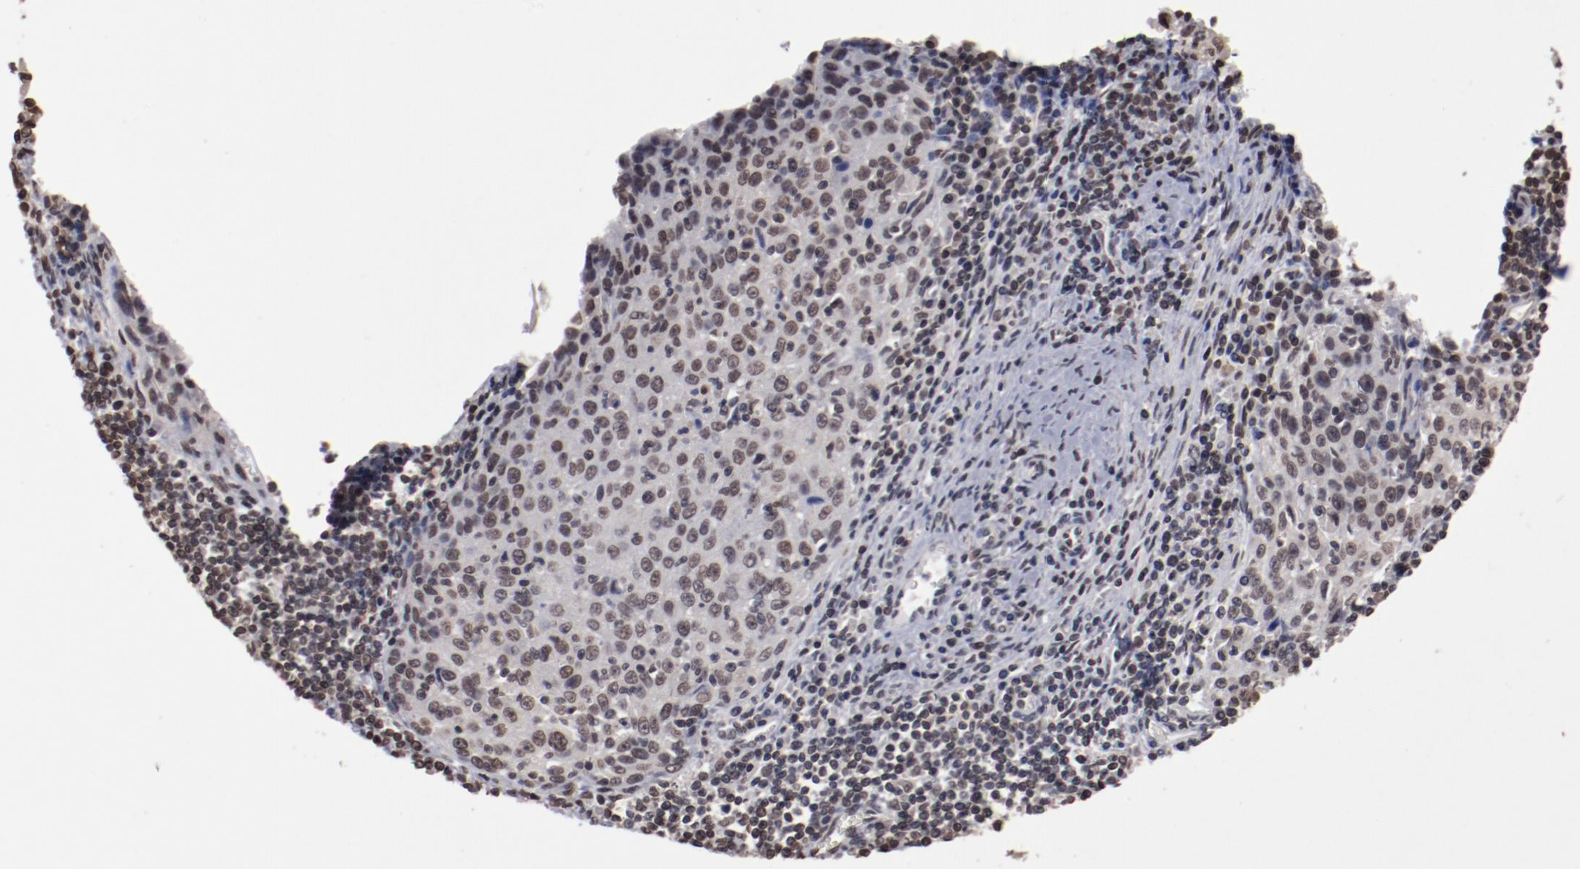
{"staining": {"intensity": "weak", "quantity": ">75%", "location": "nuclear"}, "tissue": "cervical cancer", "cell_type": "Tumor cells", "image_type": "cancer", "snomed": [{"axis": "morphology", "description": "Squamous cell carcinoma, NOS"}, {"axis": "topography", "description": "Cervix"}], "caption": "A high-resolution photomicrograph shows immunohistochemistry (IHC) staining of cervical cancer (squamous cell carcinoma), which exhibits weak nuclear staining in approximately >75% of tumor cells.", "gene": "AKT1", "patient": {"sex": "female", "age": 27}}